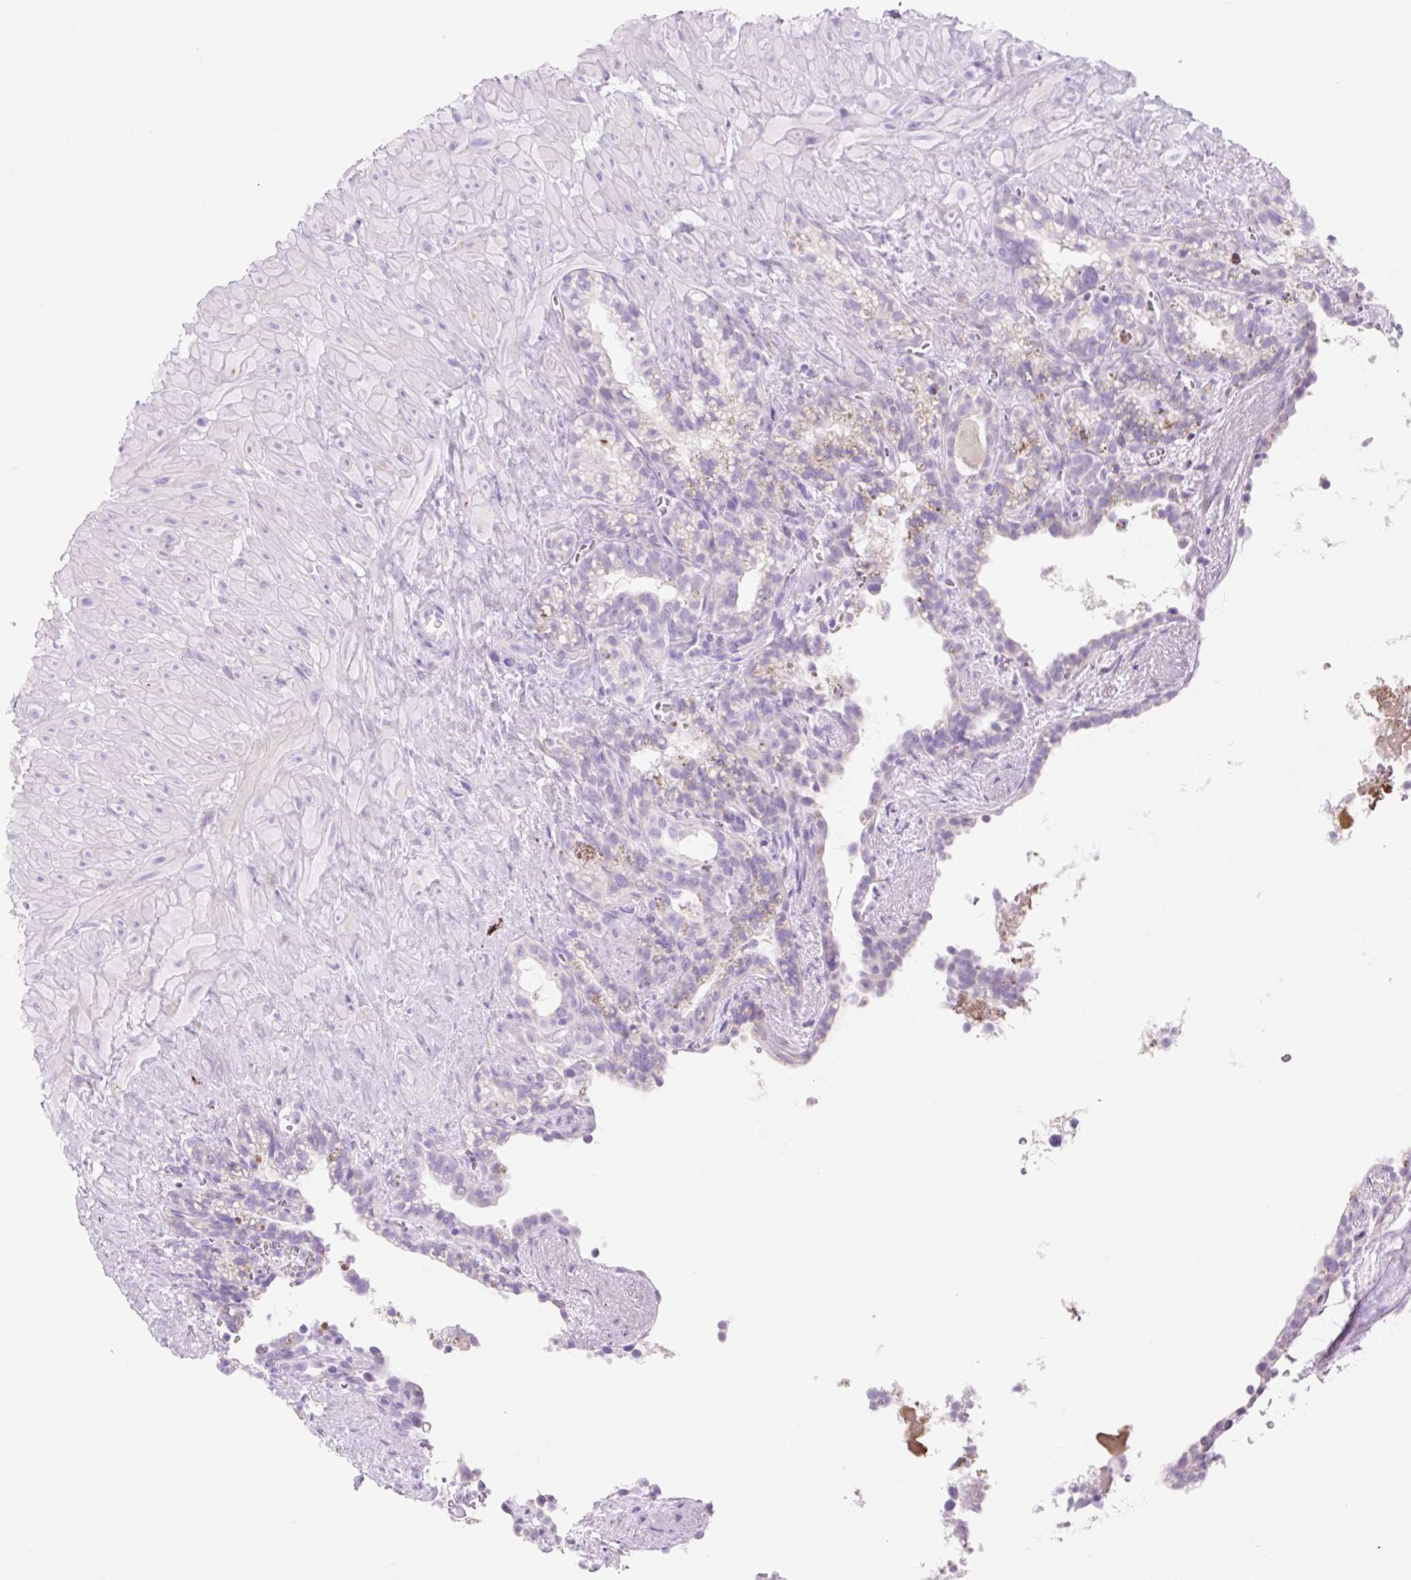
{"staining": {"intensity": "negative", "quantity": "none", "location": "none"}, "tissue": "seminal vesicle", "cell_type": "Glandular cells", "image_type": "normal", "snomed": [{"axis": "morphology", "description": "Normal tissue, NOS"}, {"axis": "topography", "description": "Seminal veicle"}], "caption": "A high-resolution histopathology image shows IHC staining of normal seminal vesicle, which demonstrates no significant staining in glandular cells.", "gene": "ZNF121", "patient": {"sex": "male", "age": 76}}